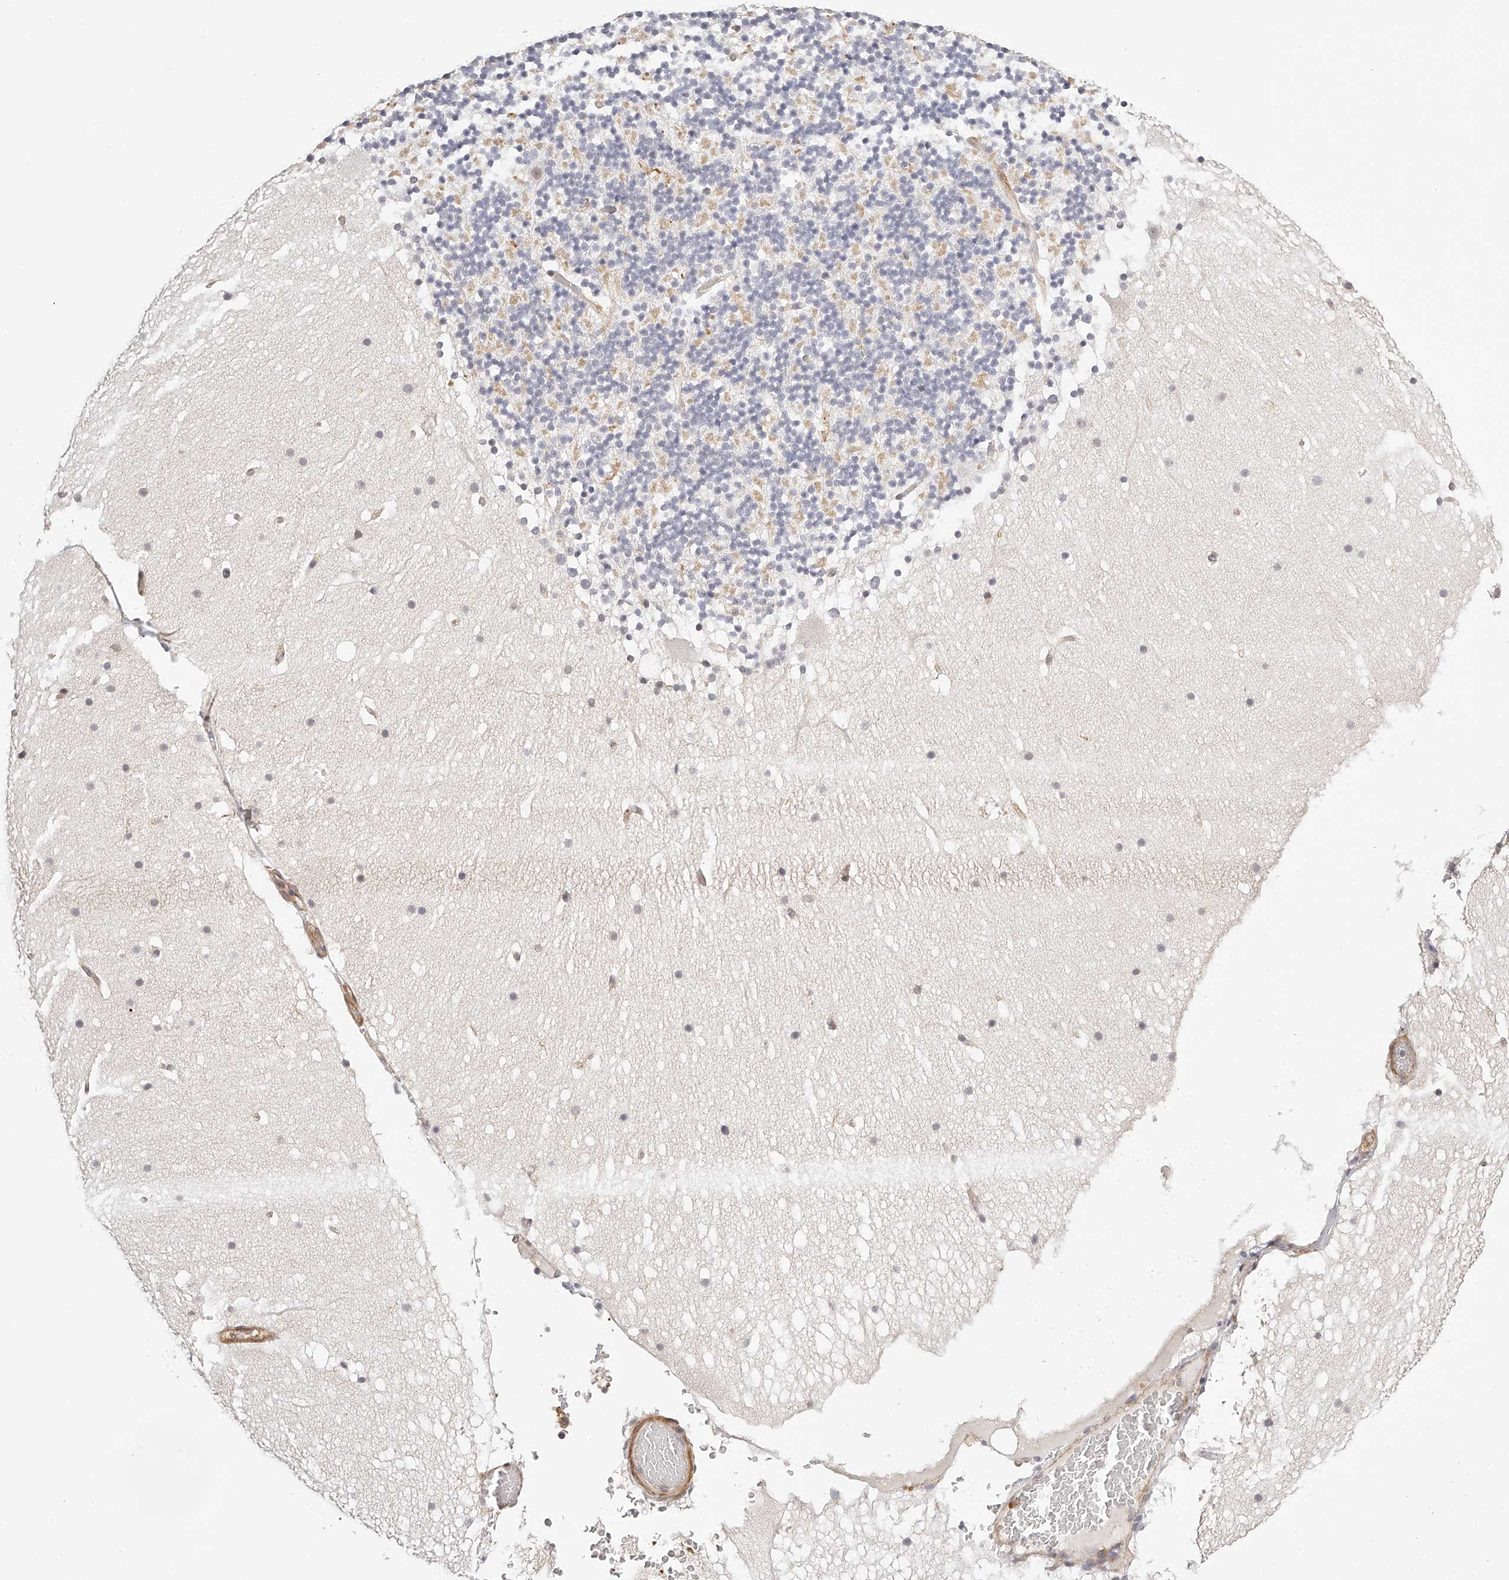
{"staining": {"intensity": "negative", "quantity": "none", "location": "none"}, "tissue": "cerebellum", "cell_type": "Cells in granular layer", "image_type": "normal", "snomed": [{"axis": "morphology", "description": "Normal tissue, NOS"}, {"axis": "topography", "description": "Cerebellum"}], "caption": "IHC micrograph of unremarkable human cerebellum stained for a protein (brown), which demonstrates no staining in cells in granular layer. (DAB IHC visualized using brightfield microscopy, high magnification).", "gene": "SYNC", "patient": {"sex": "male", "age": 57}}